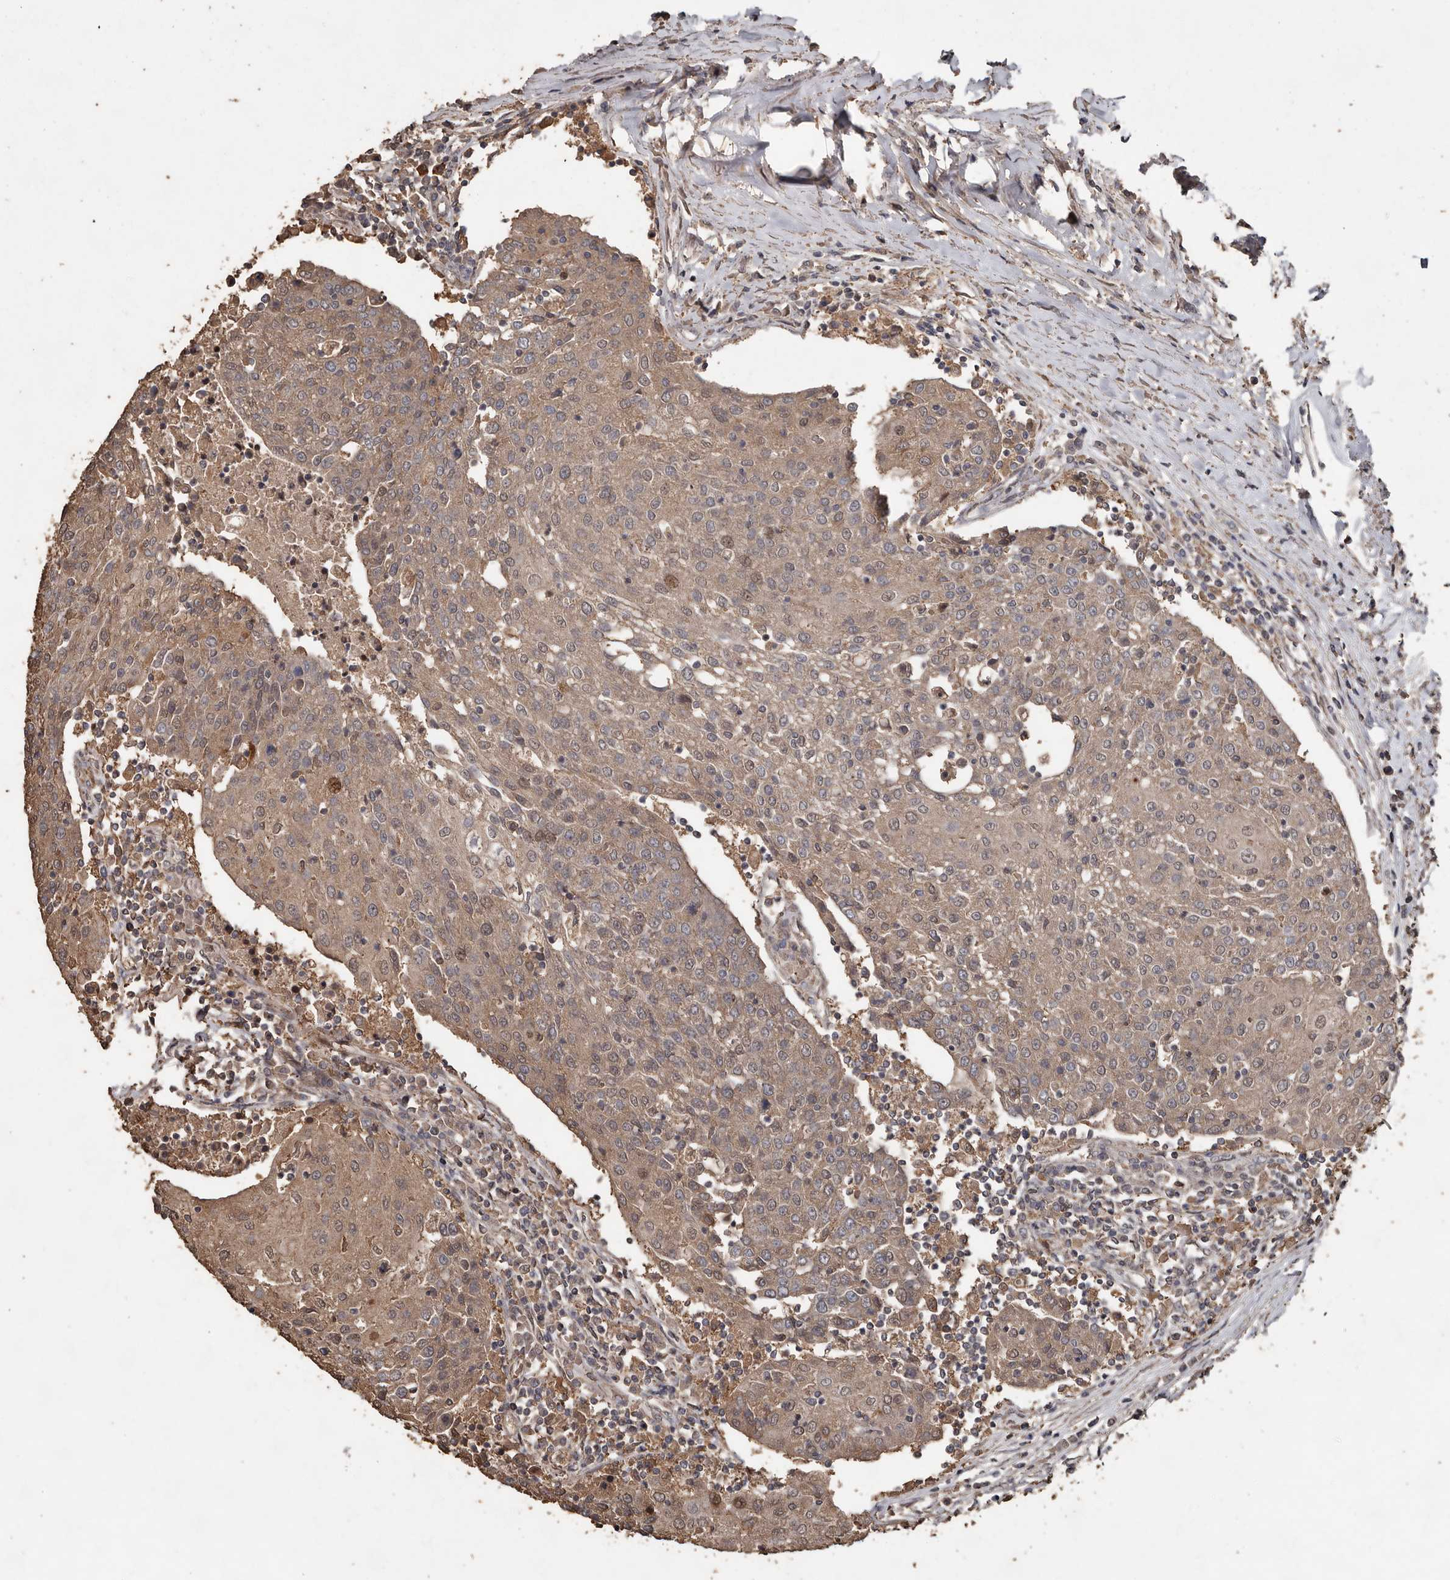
{"staining": {"intensity": "weak", "quantity": ">75%", "location": "cytoplasmic/membranous"}, "tissue": "urothelial cancer", "cell_type": "Tumor cells", "image_type": "cancer", "snomed": [{"axis": "morphology", "description": "Urothelial carcinoma, High grade"}, {"axis": "topography", "description": "Urinary bladder"}], "caption": "Immunohistochemistry (IHC) (DAB) staining of urothelial cancer shows weak cytoplasmic/membranous protein staining in about >75% of tumor cells.", "gene": "RANBP17", "patient": {"sex": "female", "age": 85}}